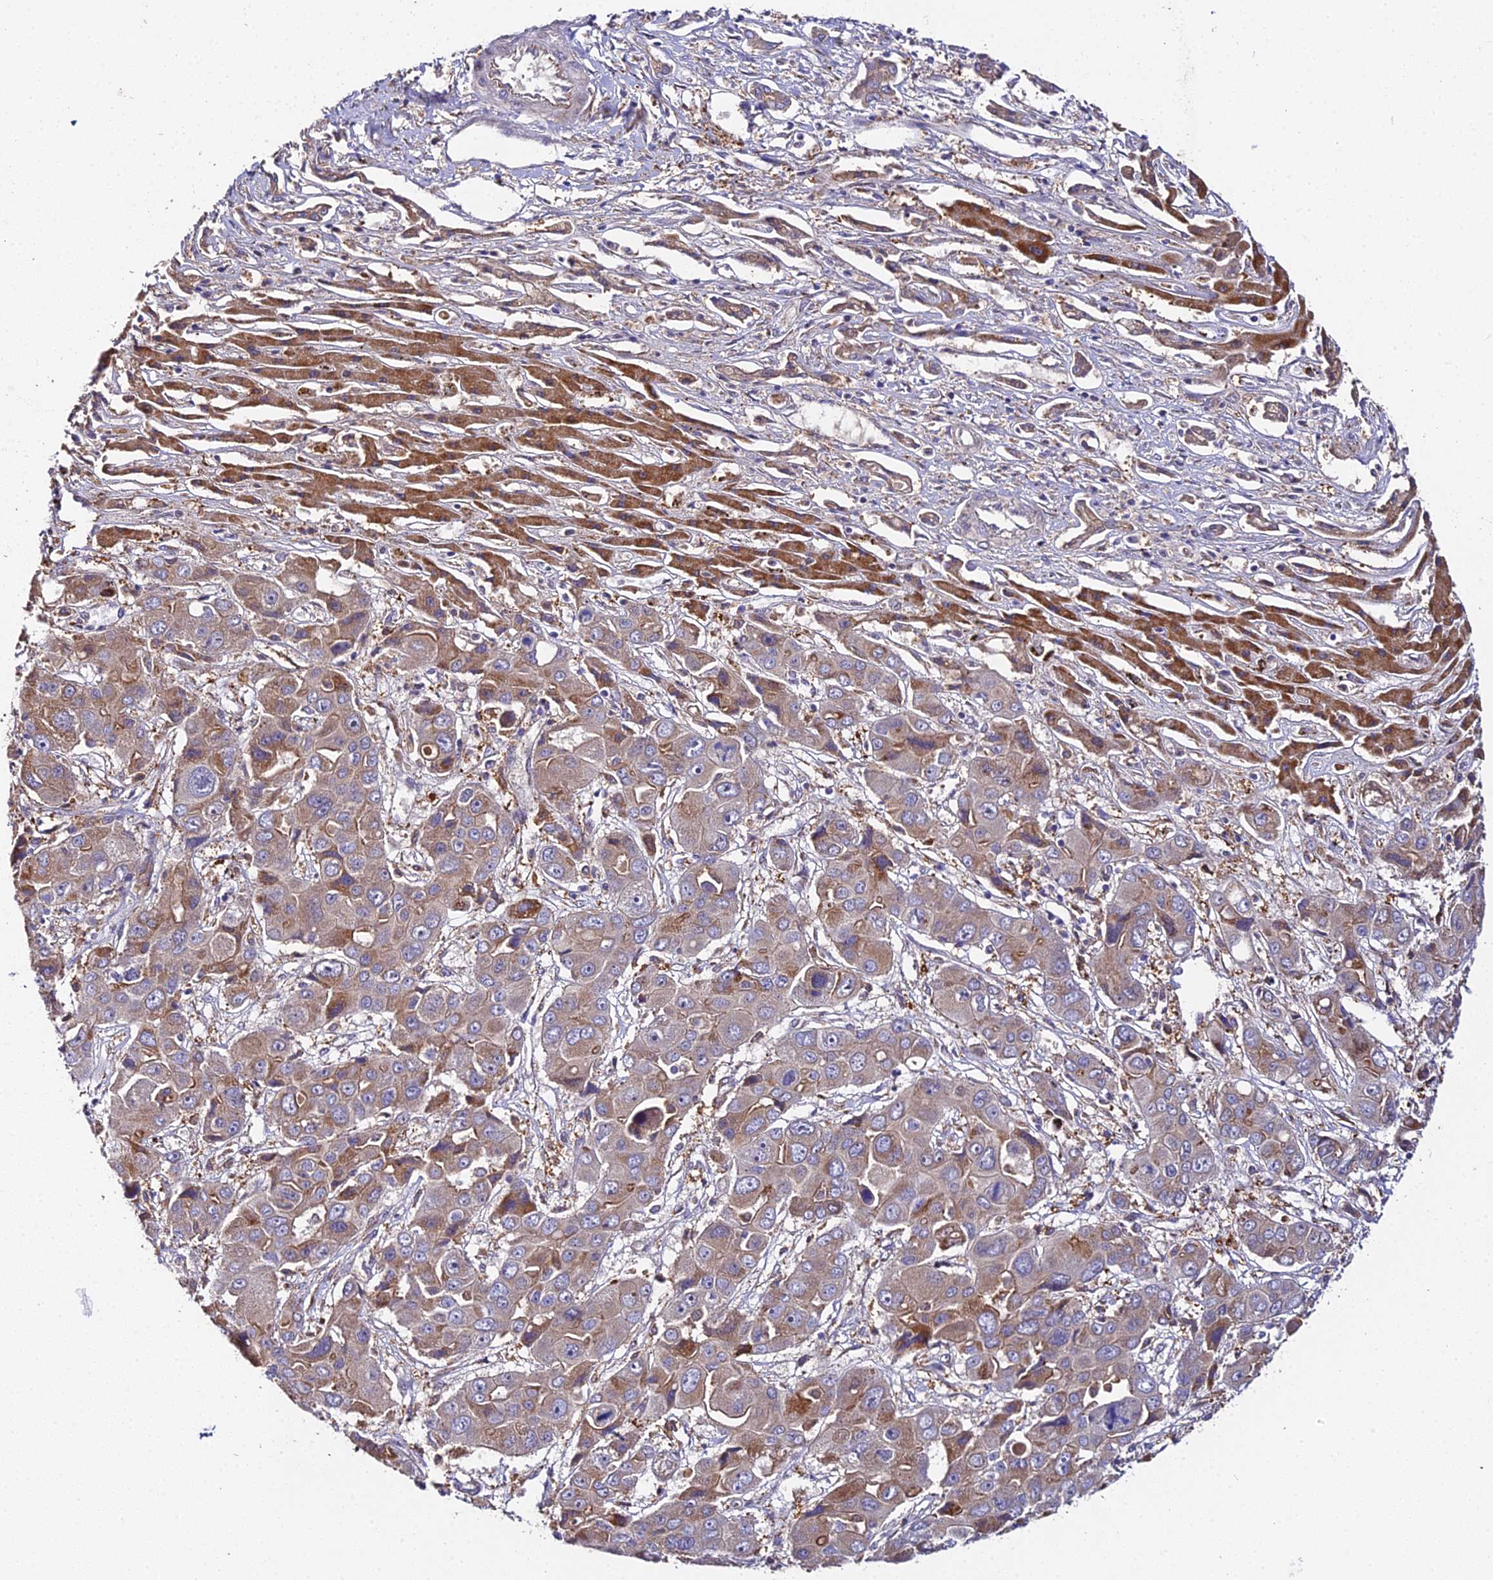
{"staining": {"intensity": "weak", "quantity": "25%-75%", "location": "cytoplasmic/membranous"}, "tissue": "liver cancer", "cell_type": "Tumor cells", "image_type": "cancer", "snomed": [{"axis": "morphology", "description": "Cholangiocarcinoma"}, {"axis": "topography", "description": "Liver"}], "caption": "Immunohistochemical staining of liver cancer displays low levels of weak cytoplasmic/membranous positivity in about 25%-75% of tumor cells.", "gene": "ZBED8", "patient": {"sex": "male", "age": 67}}